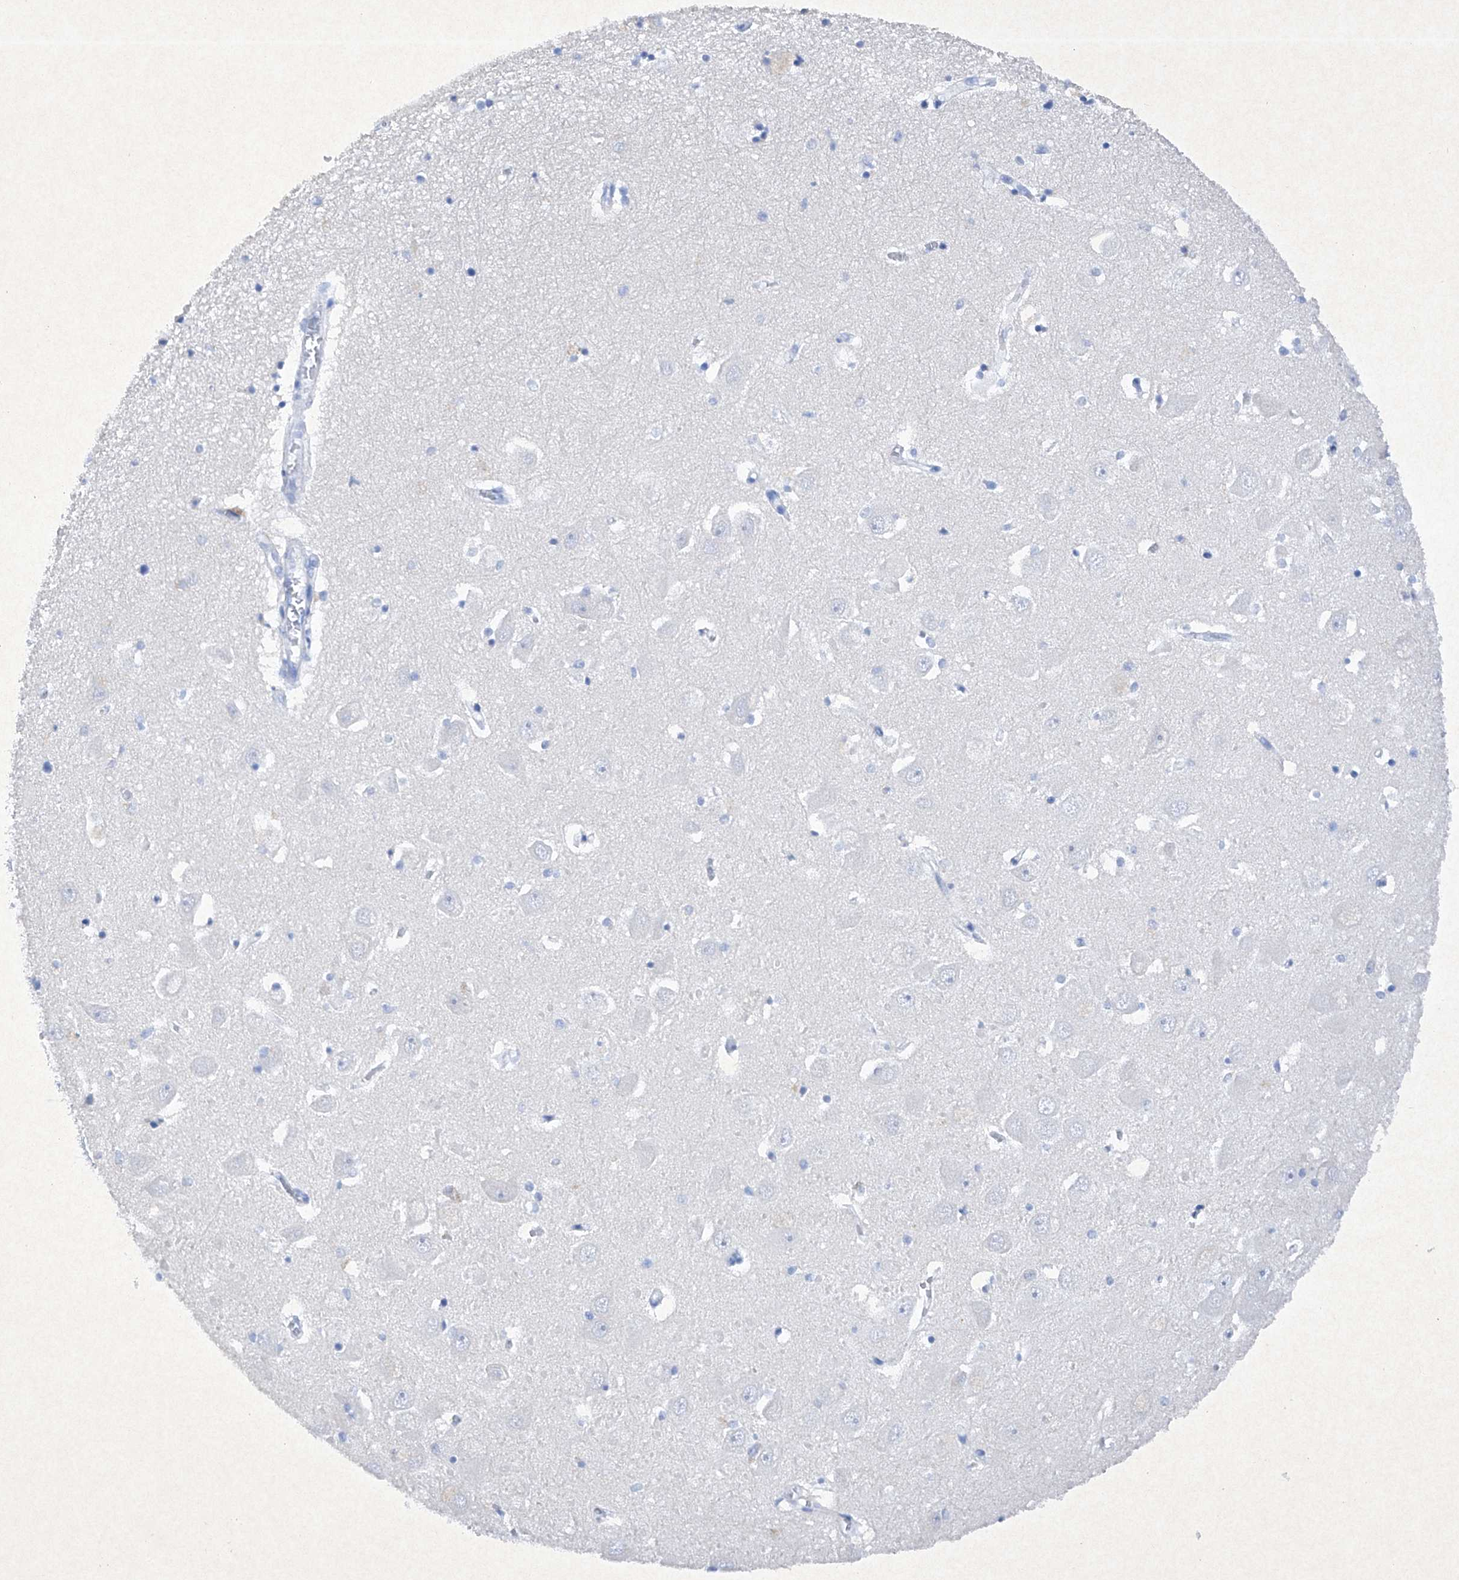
{"staining": {"intensity": "negative", "quantity": "none", "location": "none"}, "tissue": "hippocampus", "cell_type": "Glial cells", "image_type": "normal", "snomed": [{"axis": "morphology", "description": "Normal tissue, NOS"}, {"axis": "topography", "description": "Hippocampus"}], "caption": "This is an immunohistochemistry (IHC) photomicrograph of unremarkable hippocampus. There is no expression in glial cells.", "gene": "BARX2", "patient": {"sex": "female", "age": 64}}